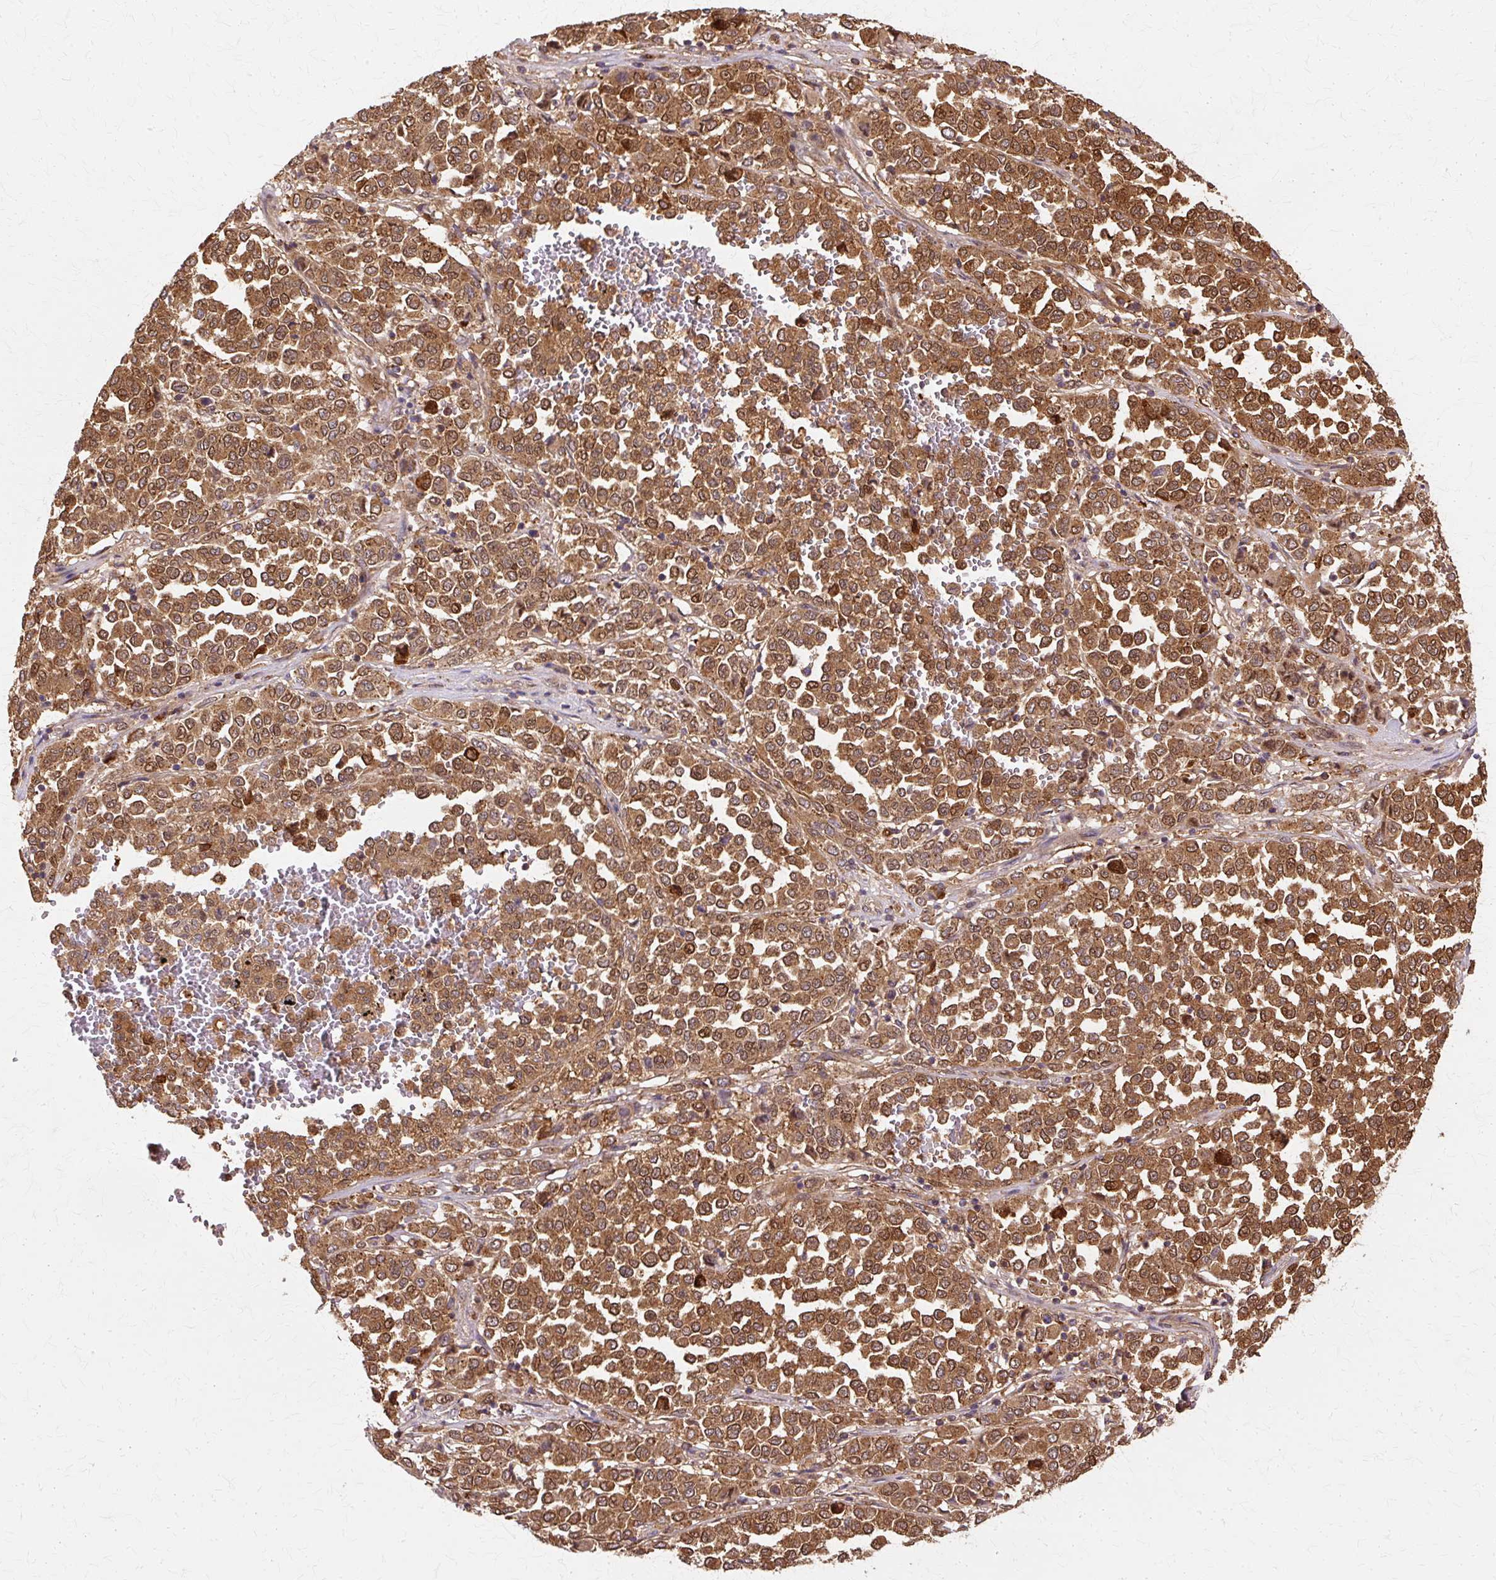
{"staining": {"intensity": "strong", "quantity": ">75%", "location": "cytoplasmic/membranous,nuclear"}, "tissue": "melanoma", "cell_type": "Tumor cells", "image_type": "cancer", "snomed": [{"axis": "morphology", "description": "Malignant melanoma, Metastatic site"}, {"axis": "topography", "description": "Pancreas"}], "caption": "Tumor cells demonstrate strong cytoplasmic/membranous and nuclear staining in approximately >75% of cells in malignant melanoma (metastatic site). Using DAB (brown) and hematoxylin (blue) stains, captured at high magnification using brightfield microscopy.", "gene": "COPB1", "patient": {"sex": "female", "age": 30}}